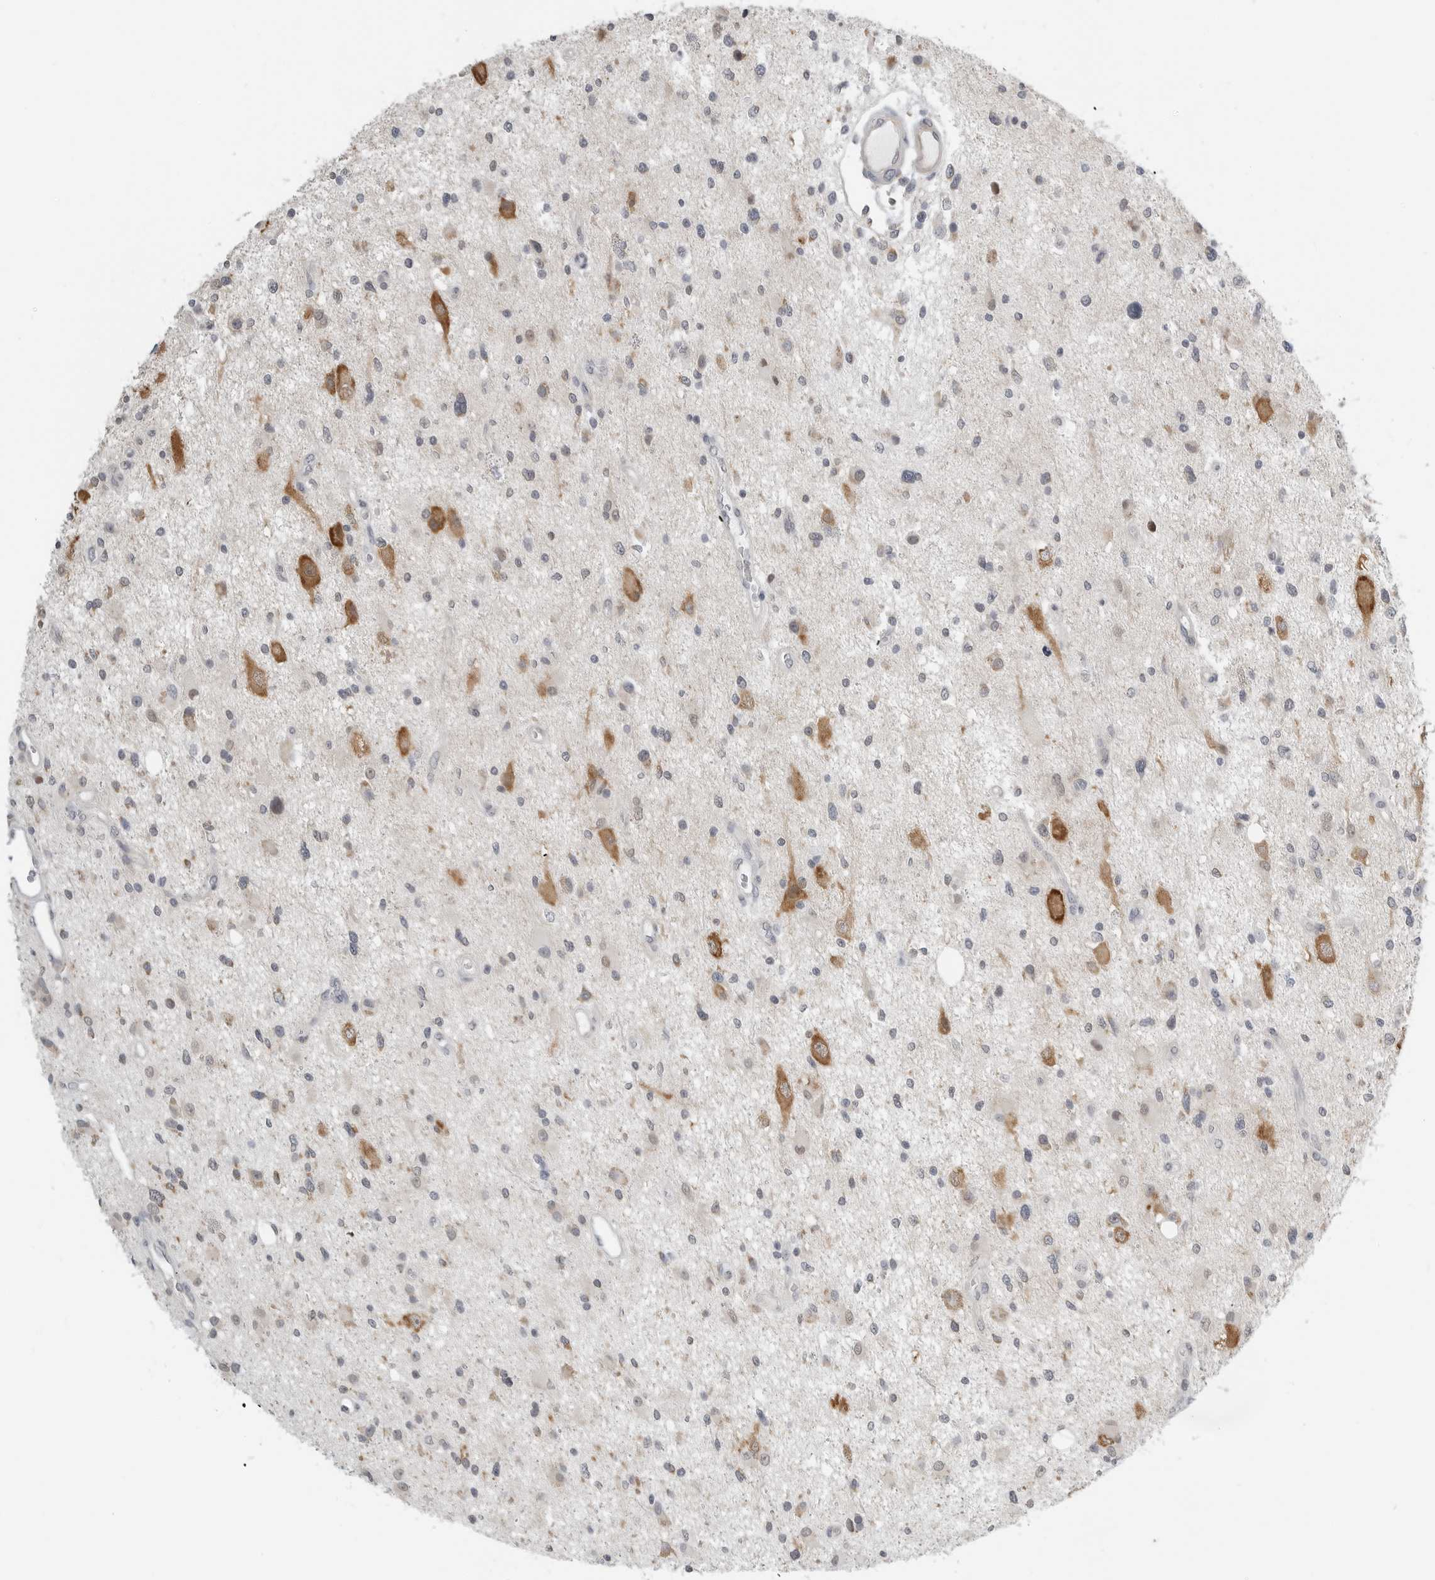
{"staining": {"intensity": "negative", "quantity": "none", "location": "none"}, "tissue": "glioma", "cell_type": "Tumor cells", "image_type": "cancer", "snomed": [{"axis": "morphology", "description": "Glioma, malignant, High grade"}, {"axis": "topography", "description": "Brain"}], "caption": "Immunohistochemistry (IHC) histopathology image of human malignant glioma (high-grade) stained for a protein (brown), which reveals no staining in tumor cells.", "gene": "IL12RB2", "patient": {"sex": "male", "age": 33}}